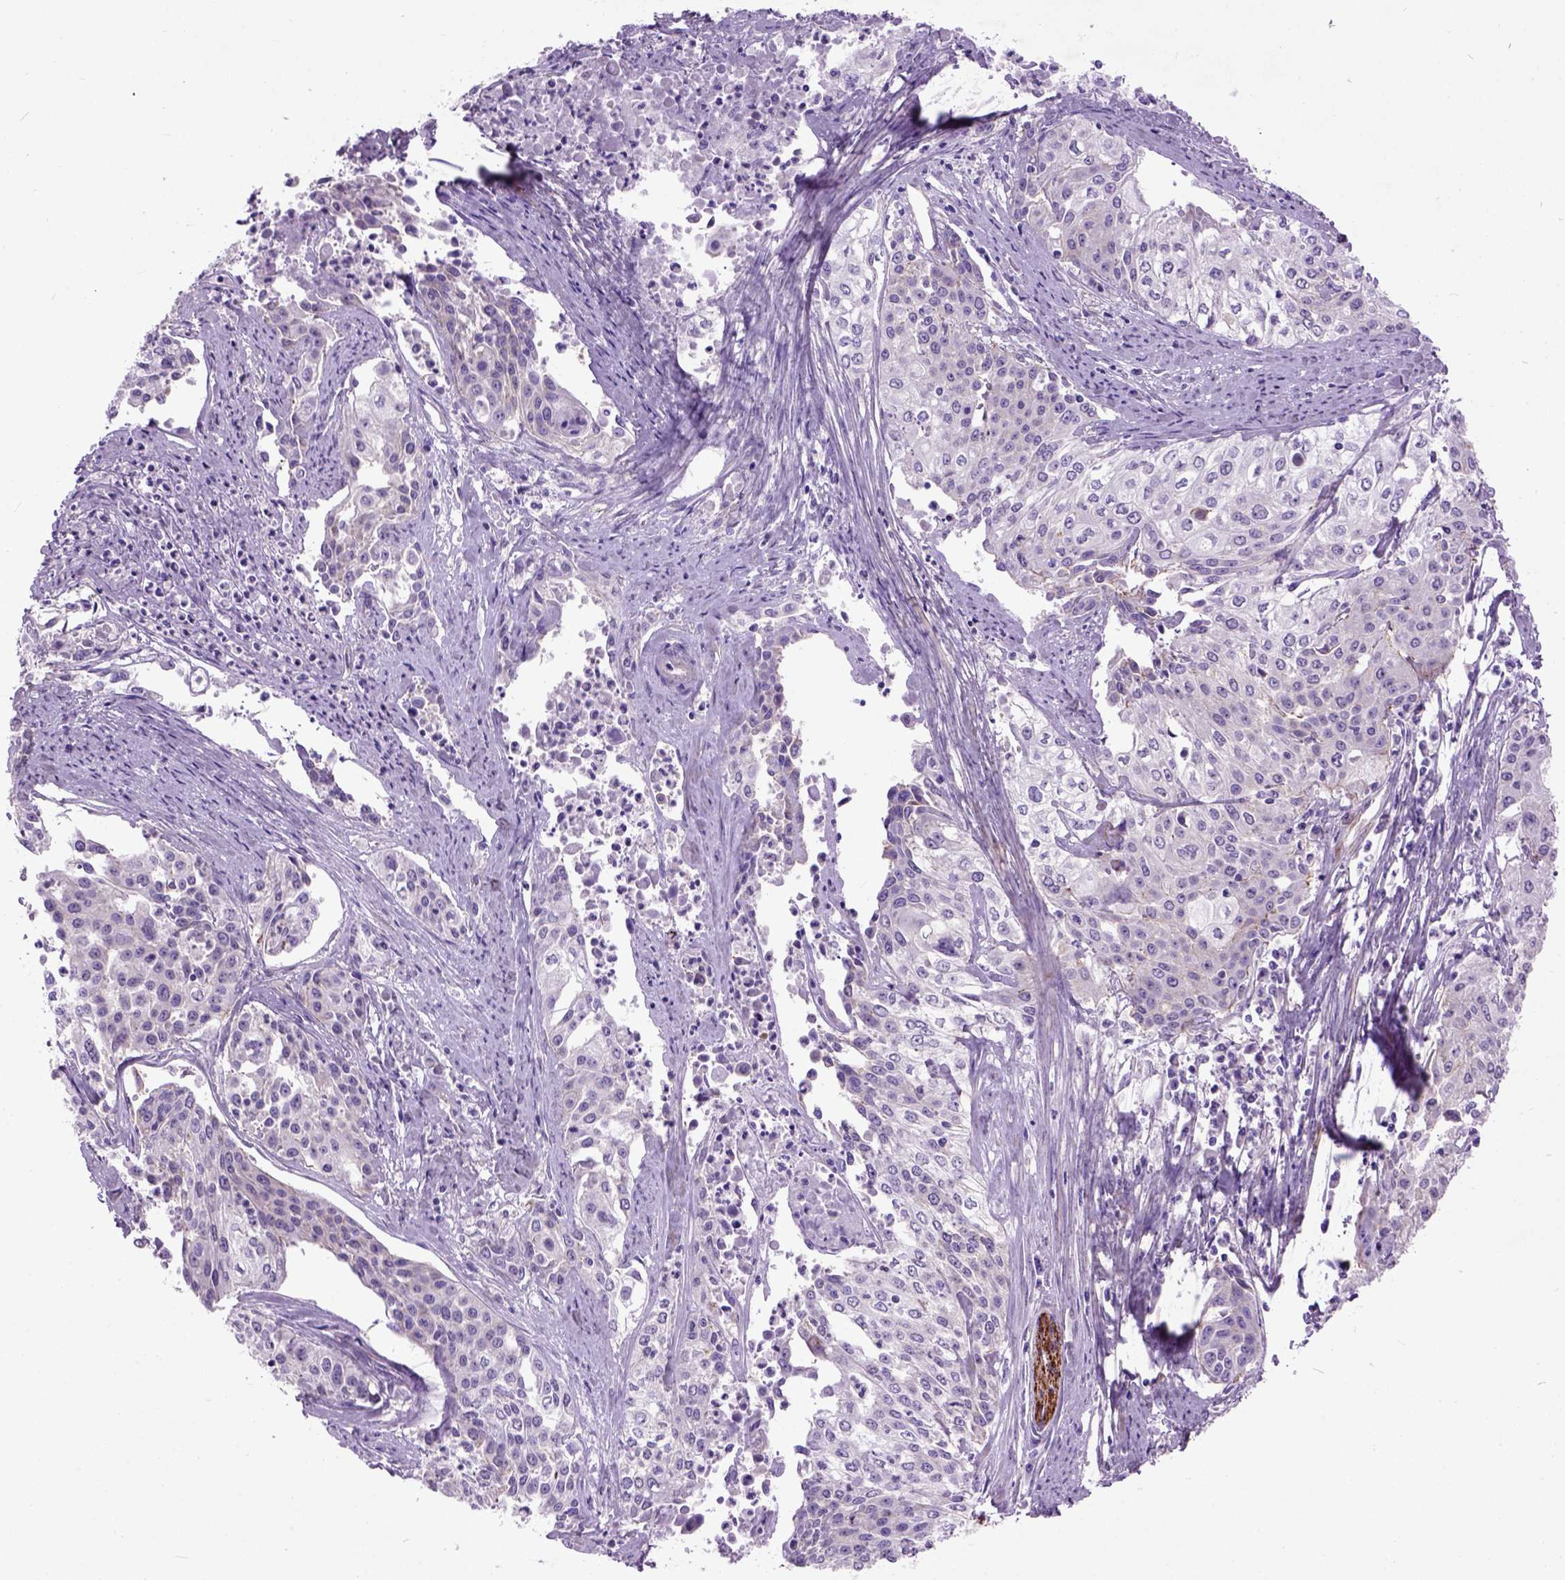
{"staining": {"intensity": "negative", "quantity": "none", "location": "none"}, "tissue": "cervical cancer", "cell_type": "Tumor cells", "image_type": "cancer", "snomed": [{"axis": "morphology", "description": "Squamous cell carcinoma, NOS"}, {"axis": "topography", "description": "Cervix"}], "caption": "This is a micrograph of IHC staining of cervical cancer (squamous cell carcinoma), which shows no staining in tumor cells.", "gene": "MAPT", "patient": {"sex": "female", "age": 39}}